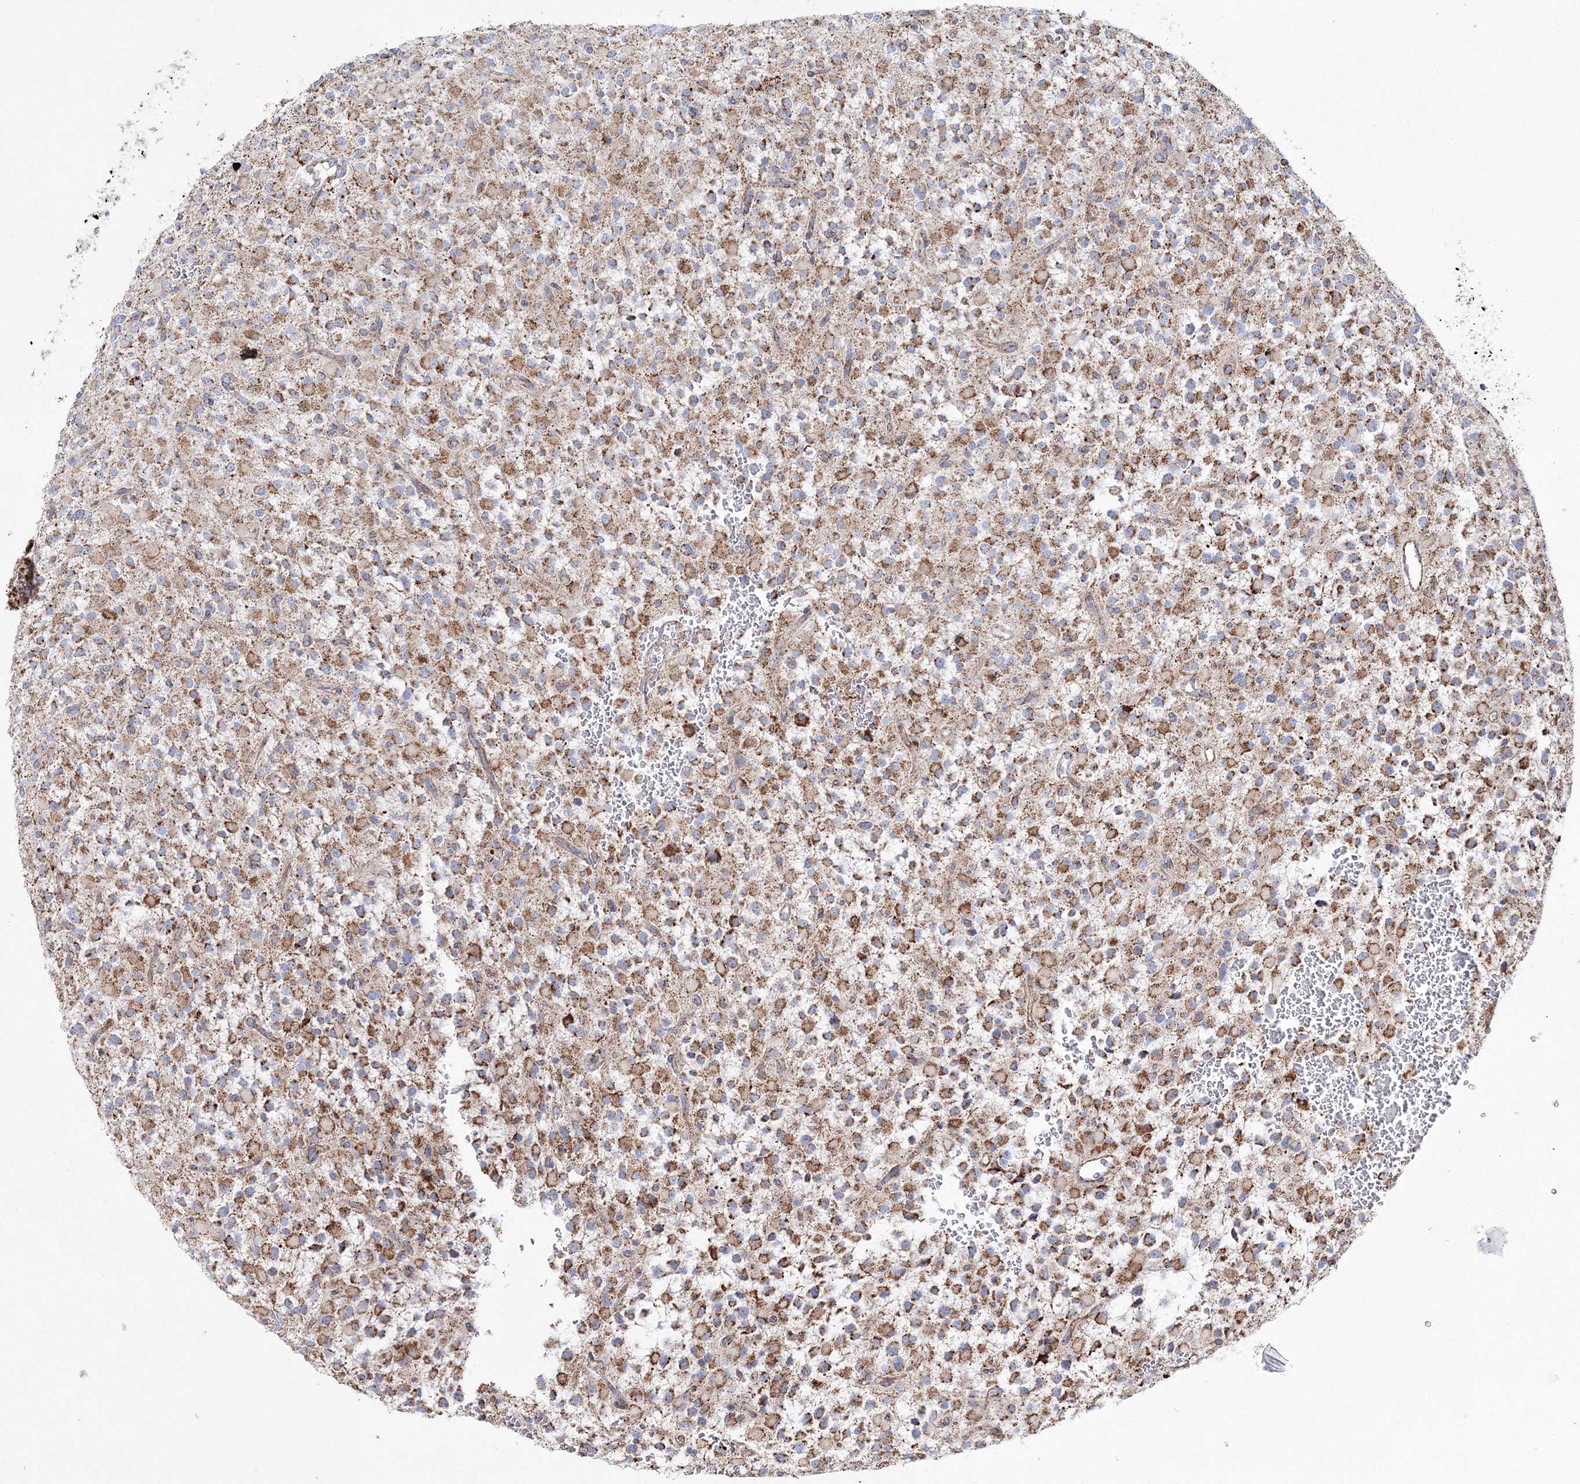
{"staining": {"intensity": "strong", "quantity": "25%-75%", "location": "cytoplasmic/membranous"}, "tissue": "glioma", "cell_type": "Tumor cells", "image_type": "cancer", "snomed": [{"axis": "morphology", "description": "Glioma, malignant, High grade"}, {"axis": "topography", "description": "Brain"}], "caption": "Malignant glioma (high-grade) stained for a protein (brown) shows strong cytoplasmic/membranous positive expression in approximately 25%-75% of tumor cells.", "gene": "HIBCH", "patient": {"sex": "male", "age": 34}}